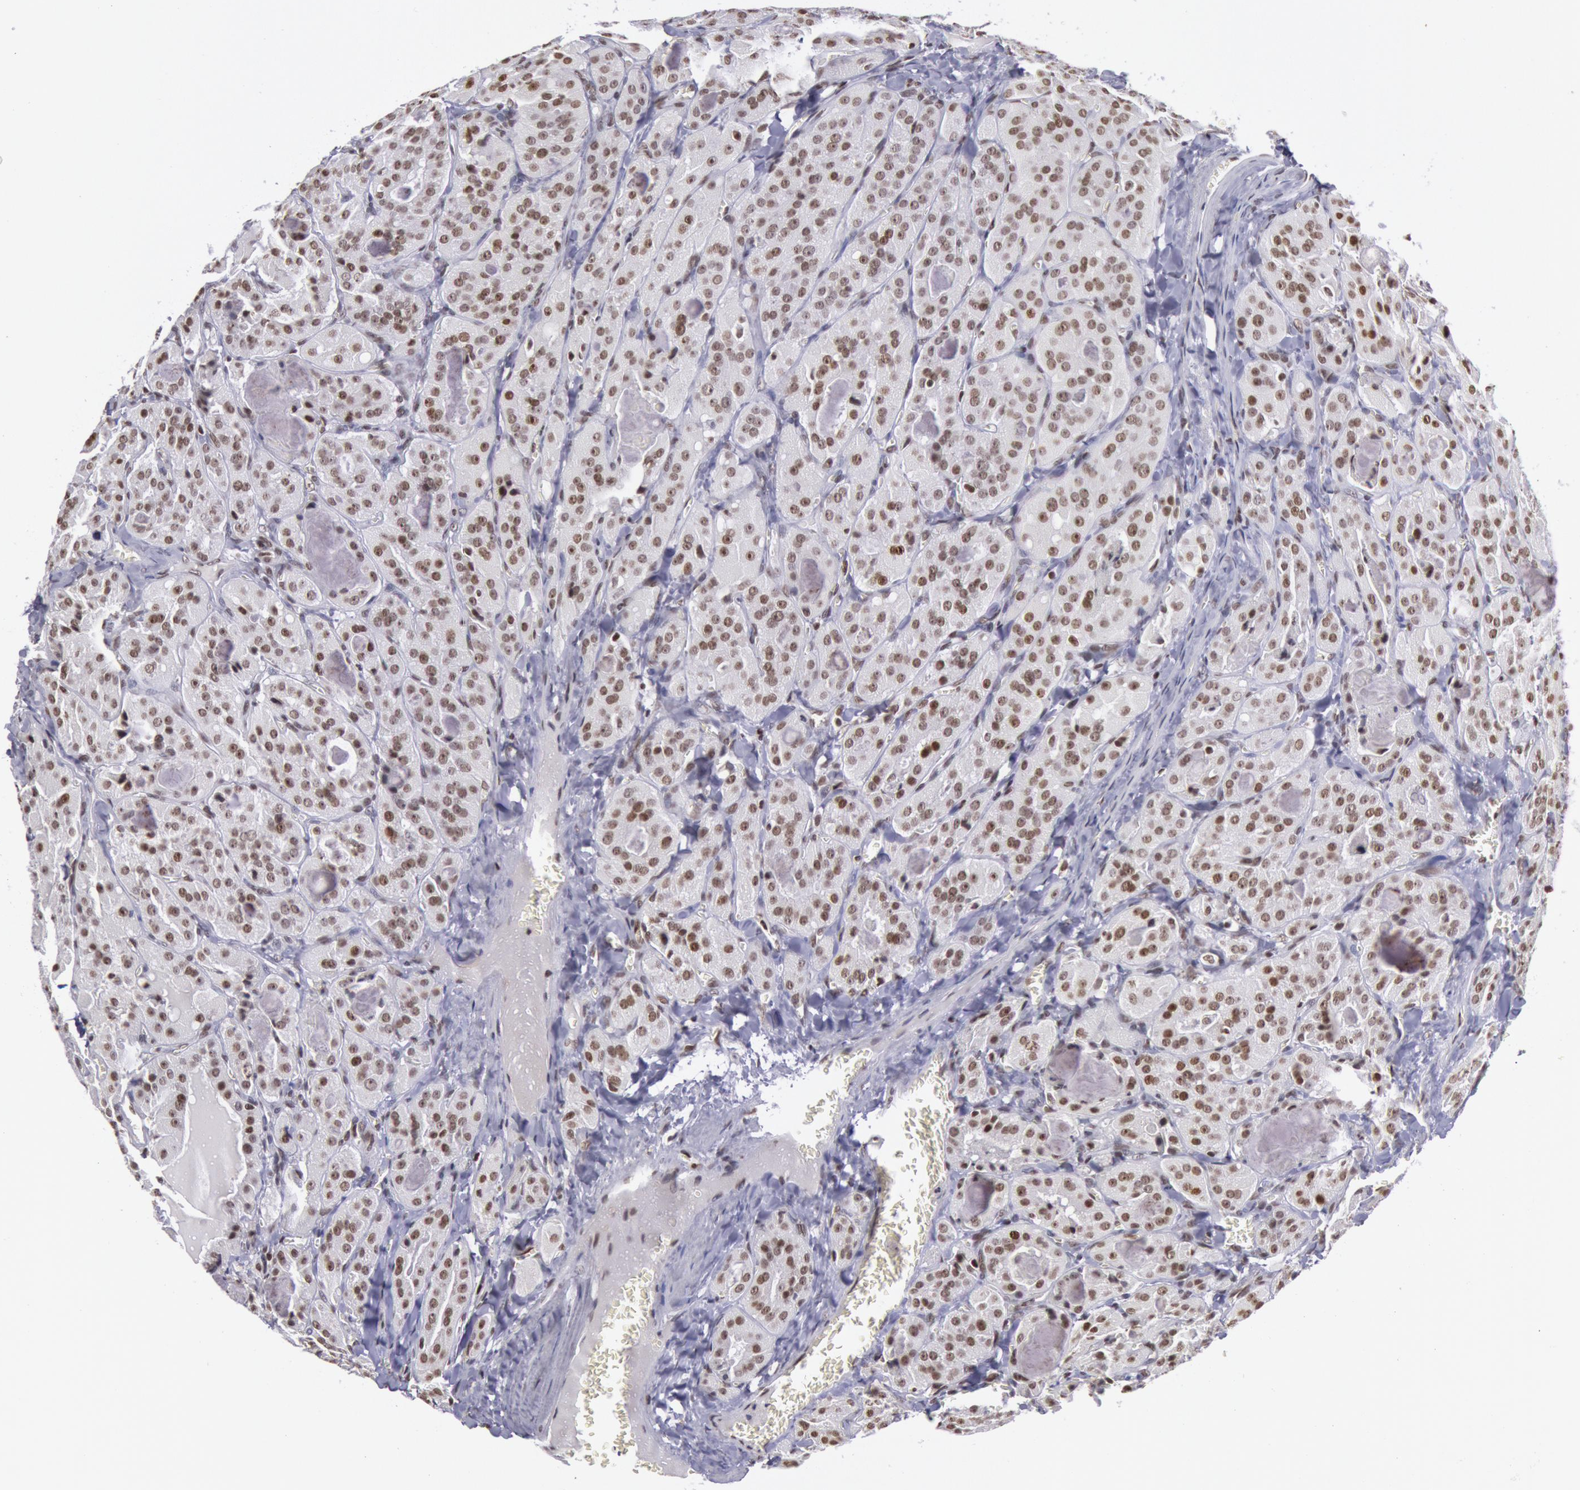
{"staining": {"intensity": "moderate", "quantity": ">75%", "location": "nuclear"}, "tissue": "thyroid cancer", "cell_type": "Tumor cells", "image_type": "cancer", "snomed": [{"axis": "morphology", "description": "Carcinoma, NOS"}, {"axis": "topography", "description": "Thyroid gland"}], "caption": "Human thyroid cancer (carcinoma) stained with a brown dye displays moderate nuclear positive expression in approximately >75% of tumor cells.", "gene": "NKAP", "patient": {"sex": "male", "age": 76}}